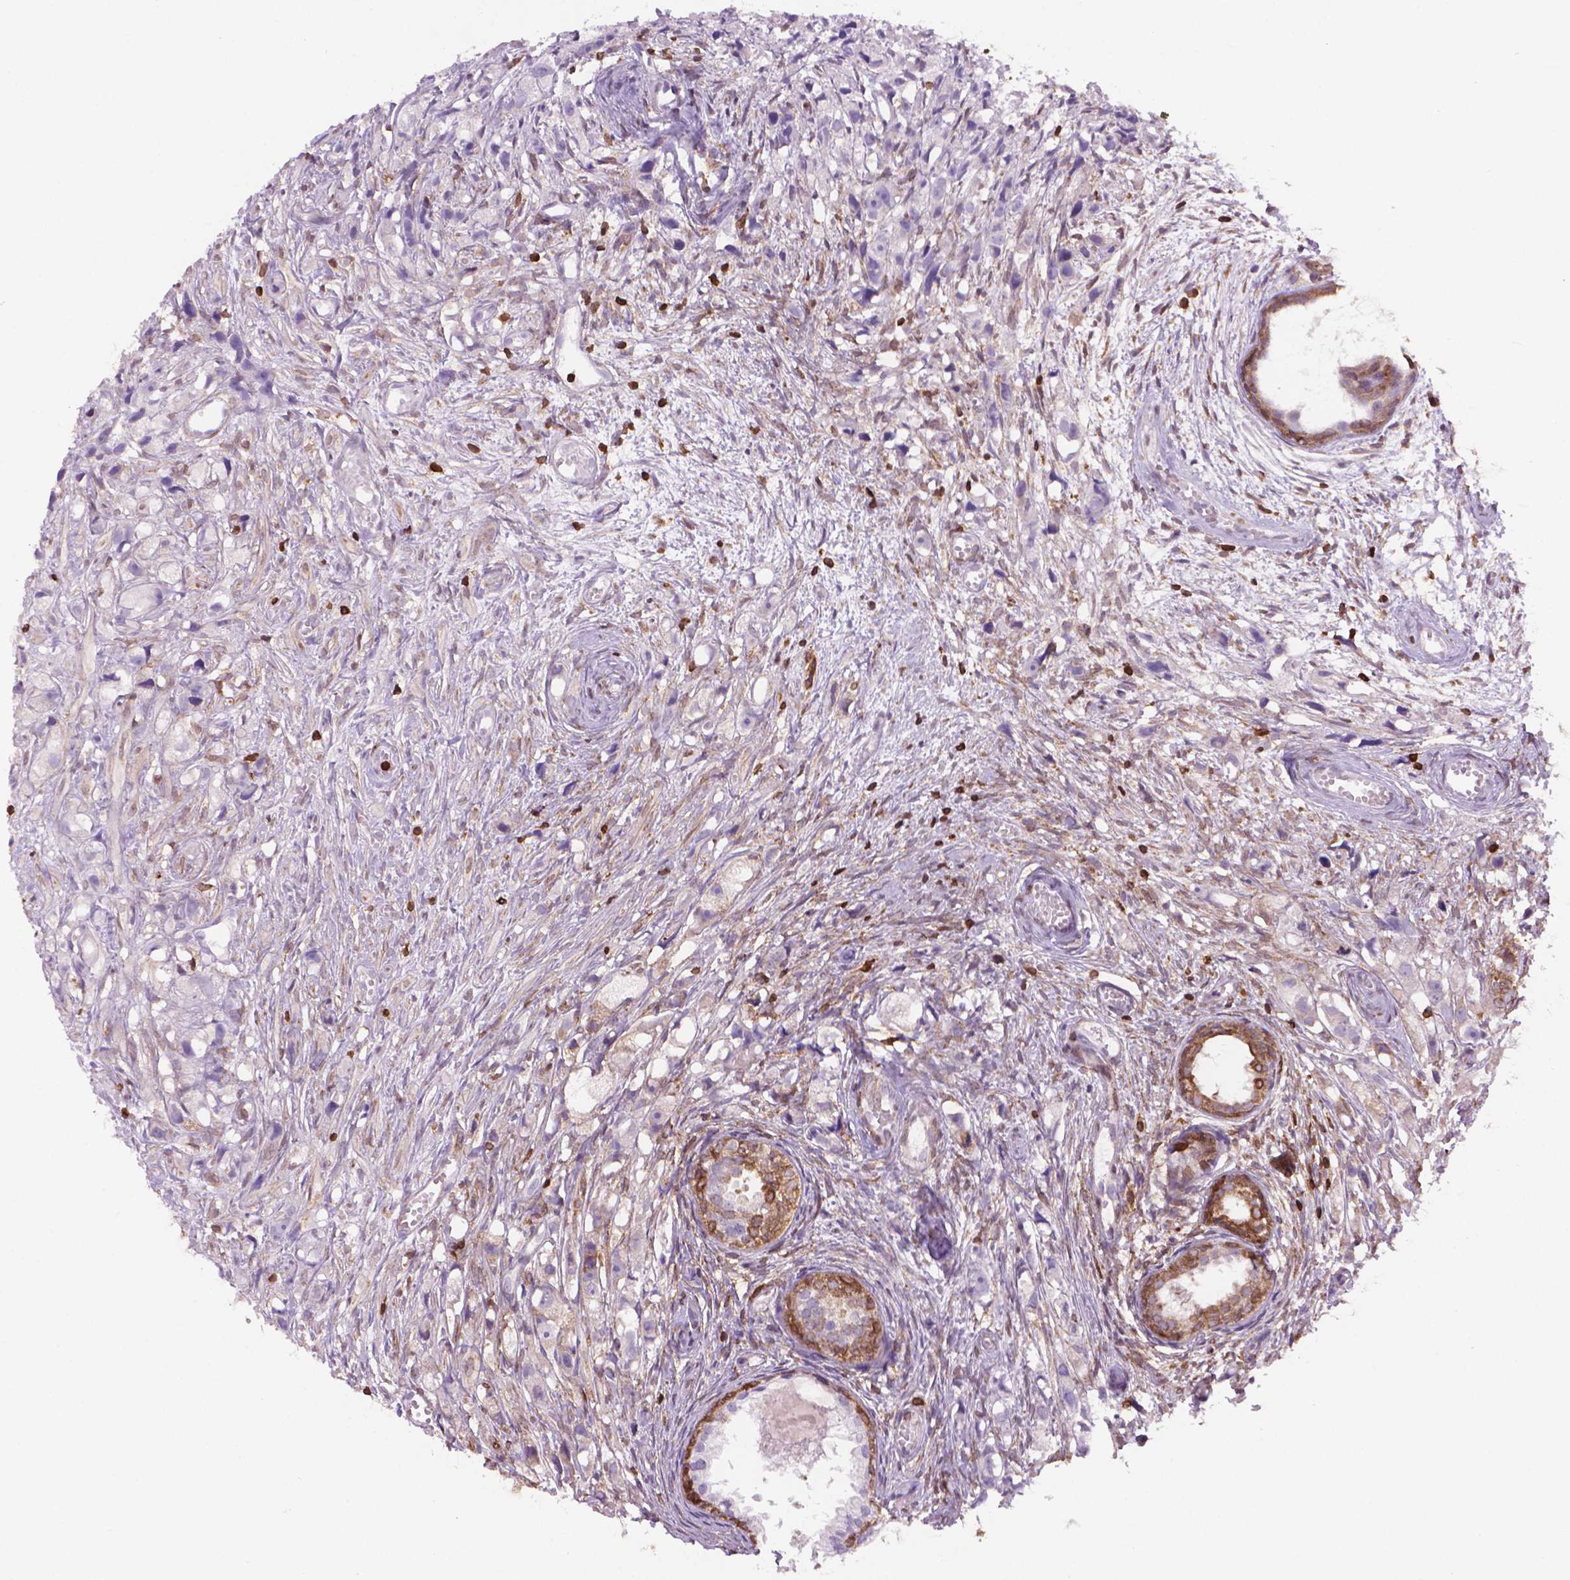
{"staining": {"intensity": "negative", "quantity": "none", "location": "none"}, "tissue": "prostate cancer", "cell_type": "Tumor cells", "image_type": "cancer", "snomed": [{"axis": "morphology", "description": "Adenocarcinoma, High grade"}, {"axis": "topography", "description": "Prostate"}], "caption": "This is an IHC micrograph of human prostate adenocarcinoma (high-grade). There is no expression in tumor cells.", "gene": "BCL2", "patient": {"sex": "male", "age": 75}}